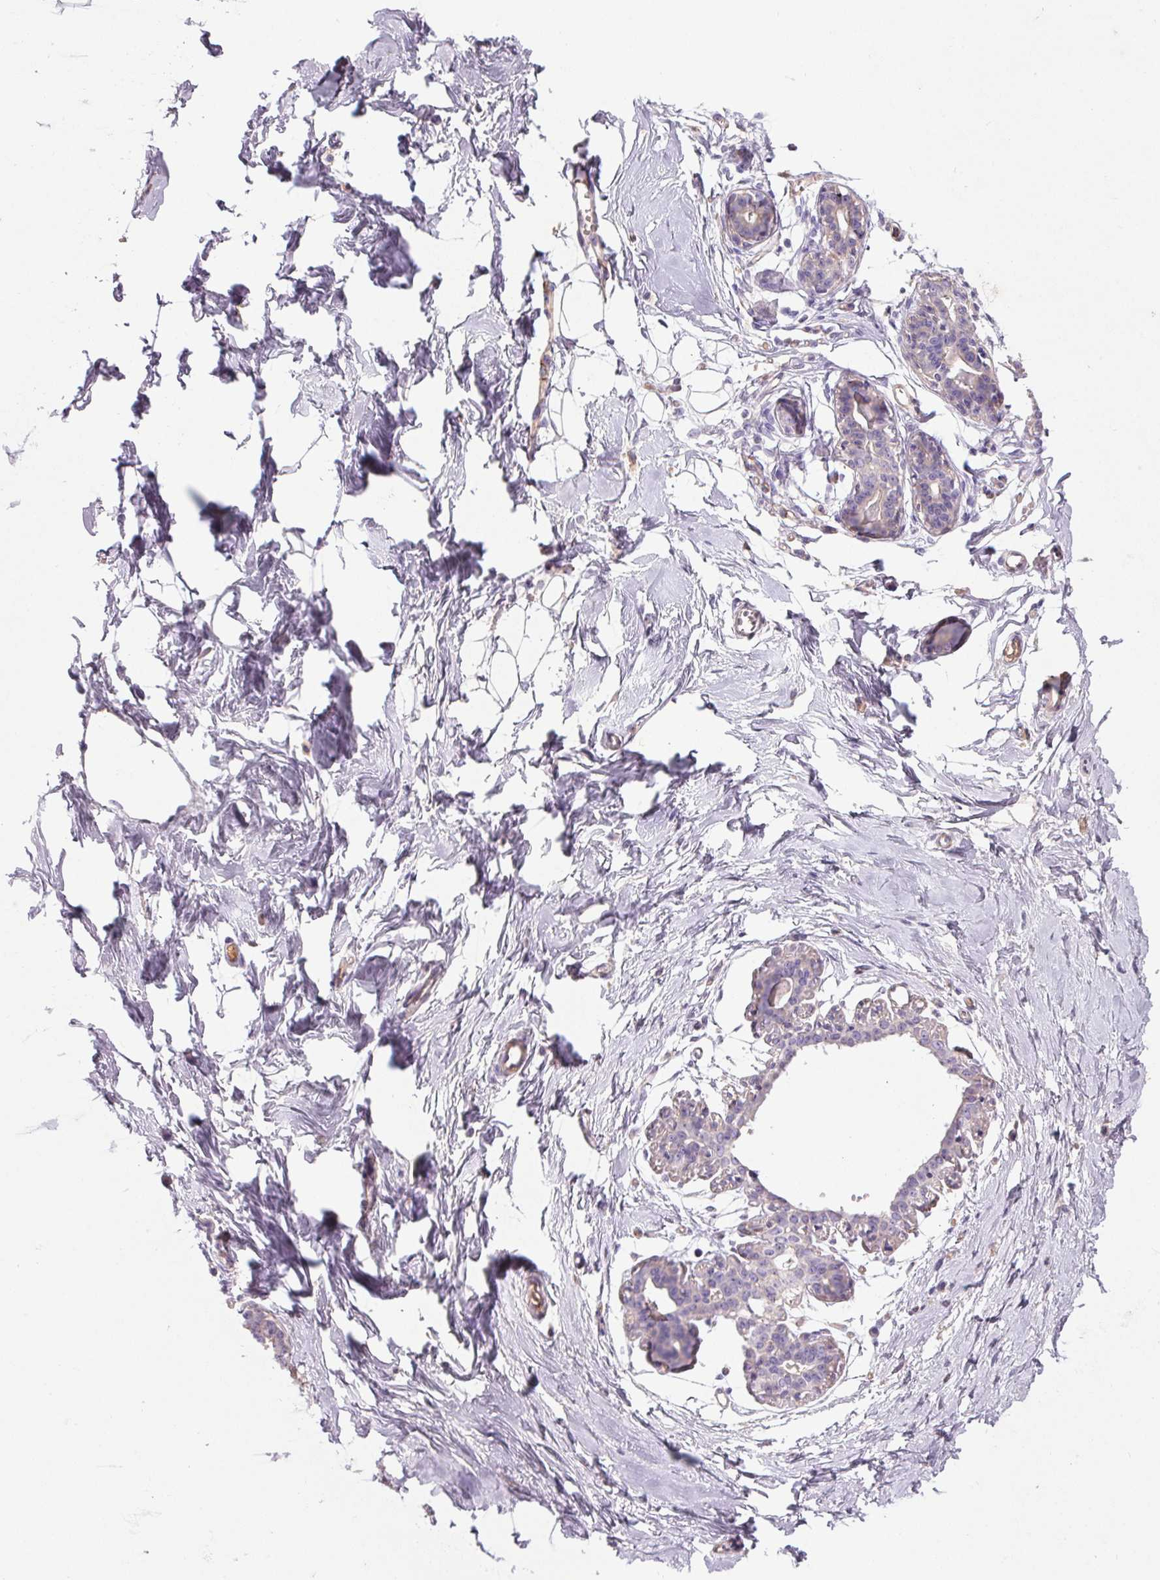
{"staining": {"intensity": "weak", "quantity": "25%-75%", "location": "cytoplasmic/membranous"}, "tissue": "breast", "cell_type": "Adipocytes", "image_type": "normal", "snomed": [{"axis": "morphology", "description": "Normal tissue, NOS"}, {"axis": "topography", "description": "Breast"}], "caption": "Immunohistochemistry of benign breast displays low levels of weak cytoplasmic/membranous staining in about 25%-75% of adipocytes. The staining is performed using DAB brown chromogen to label protein expression. The nuclei are counter-stained blue using hematoxylin.", "gene": "APOC4", "patient": {"sex": "female", "age": 45}}